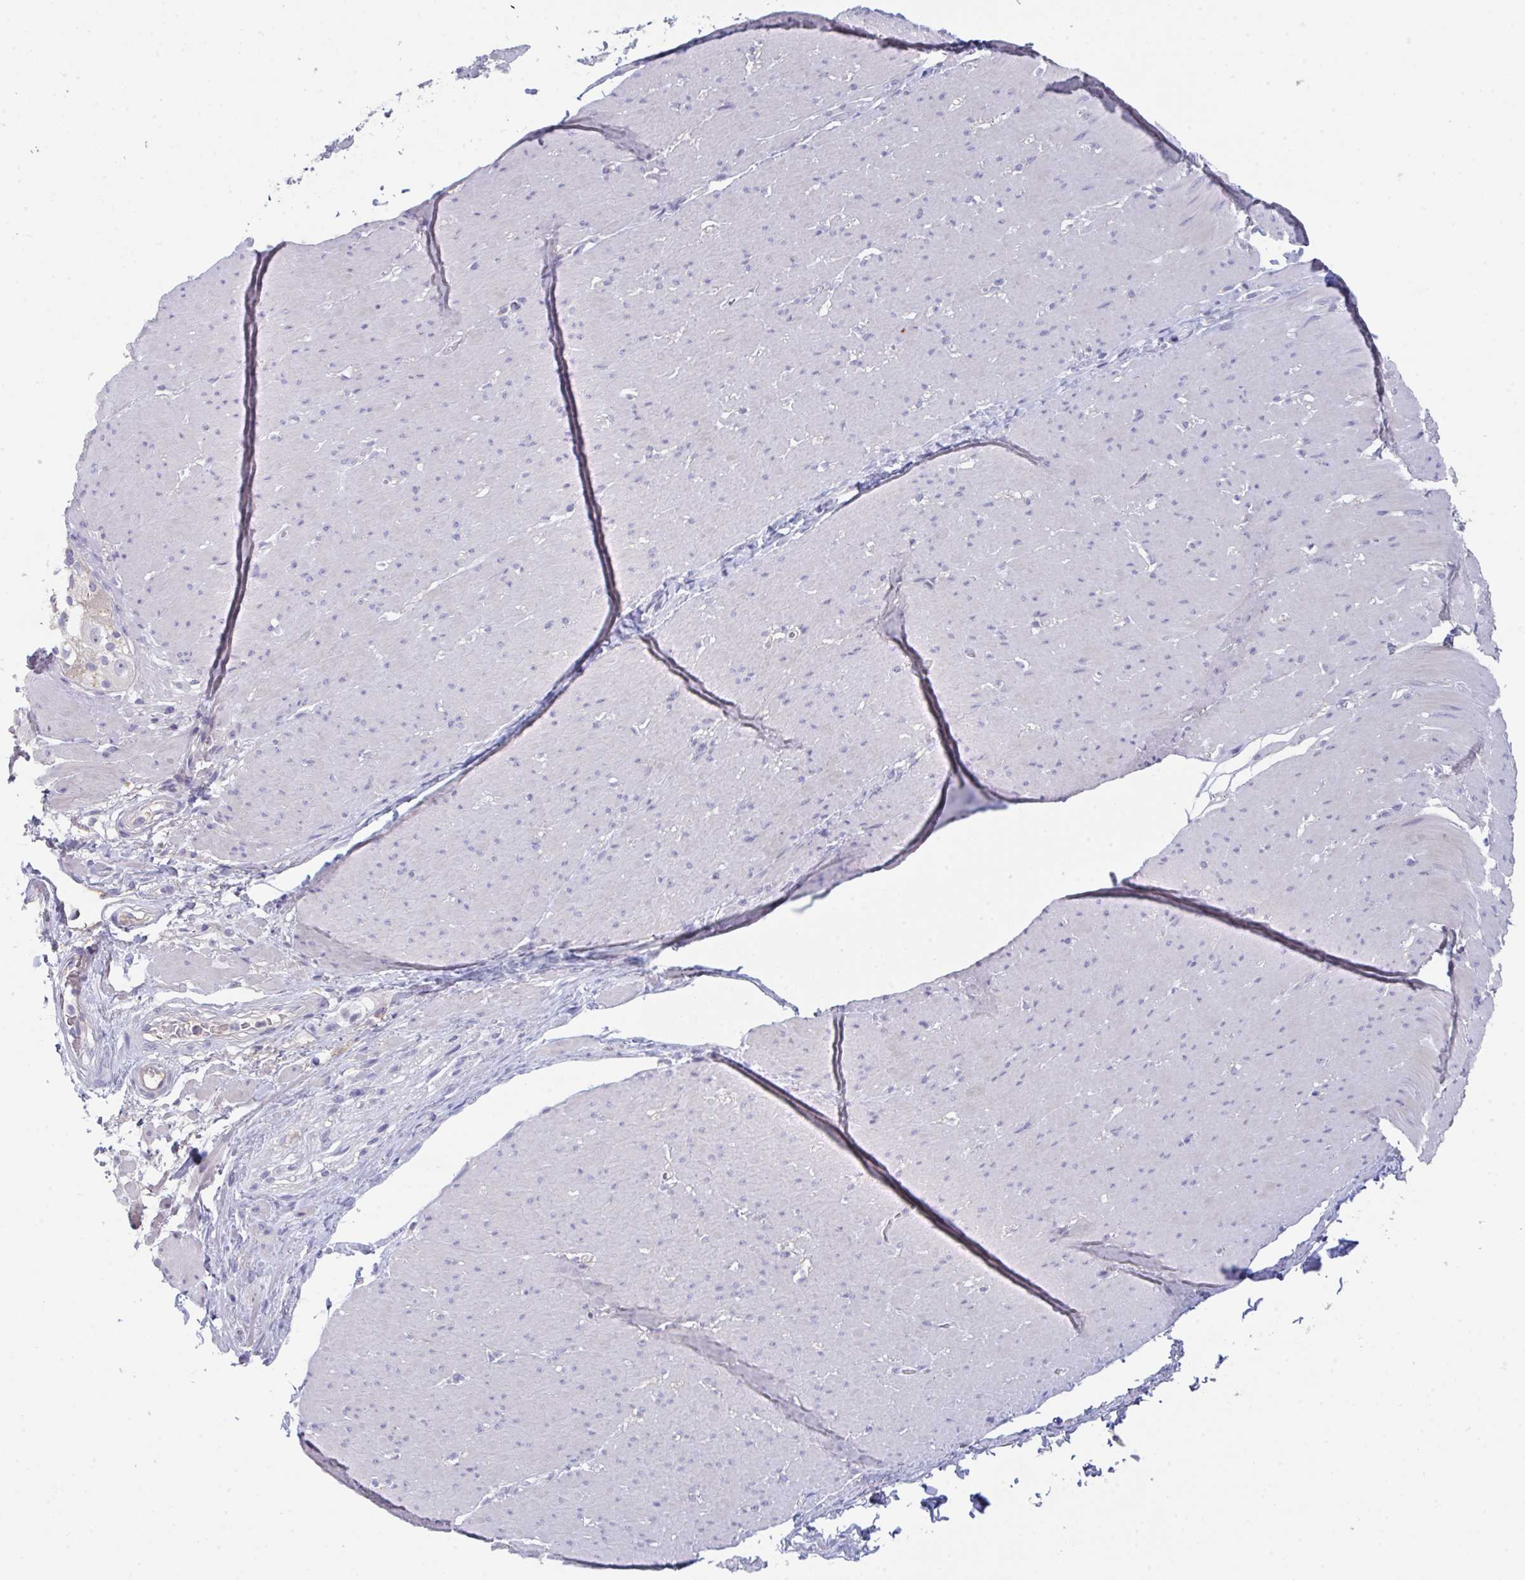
{"staining": {"intensity": "negative", "quantity": "none", "location": "none"}, "tissue": "smooth muscle", "cell_type": "Smooth muscle cells", "image_type": "normal", "snomed": [{"axis": "morphology", "description": "Normal tissue, NOS"}, {"axis": "topography", "description": "Smooth muscle"}, {"axis": "topography", "description": "Rectum"}], "caption": "High power microscopy micrograph of an immunohistochemistry micrograph of unremarkable smooth muscle, revealing no significant positivity in smooth muscle cells. (DAB (3,3'-diaminobenzidine) immunohistochemistry (IHC), high magnification).", "gene": "HGFAC", "patient": {"sex": "male", "age": 53}}